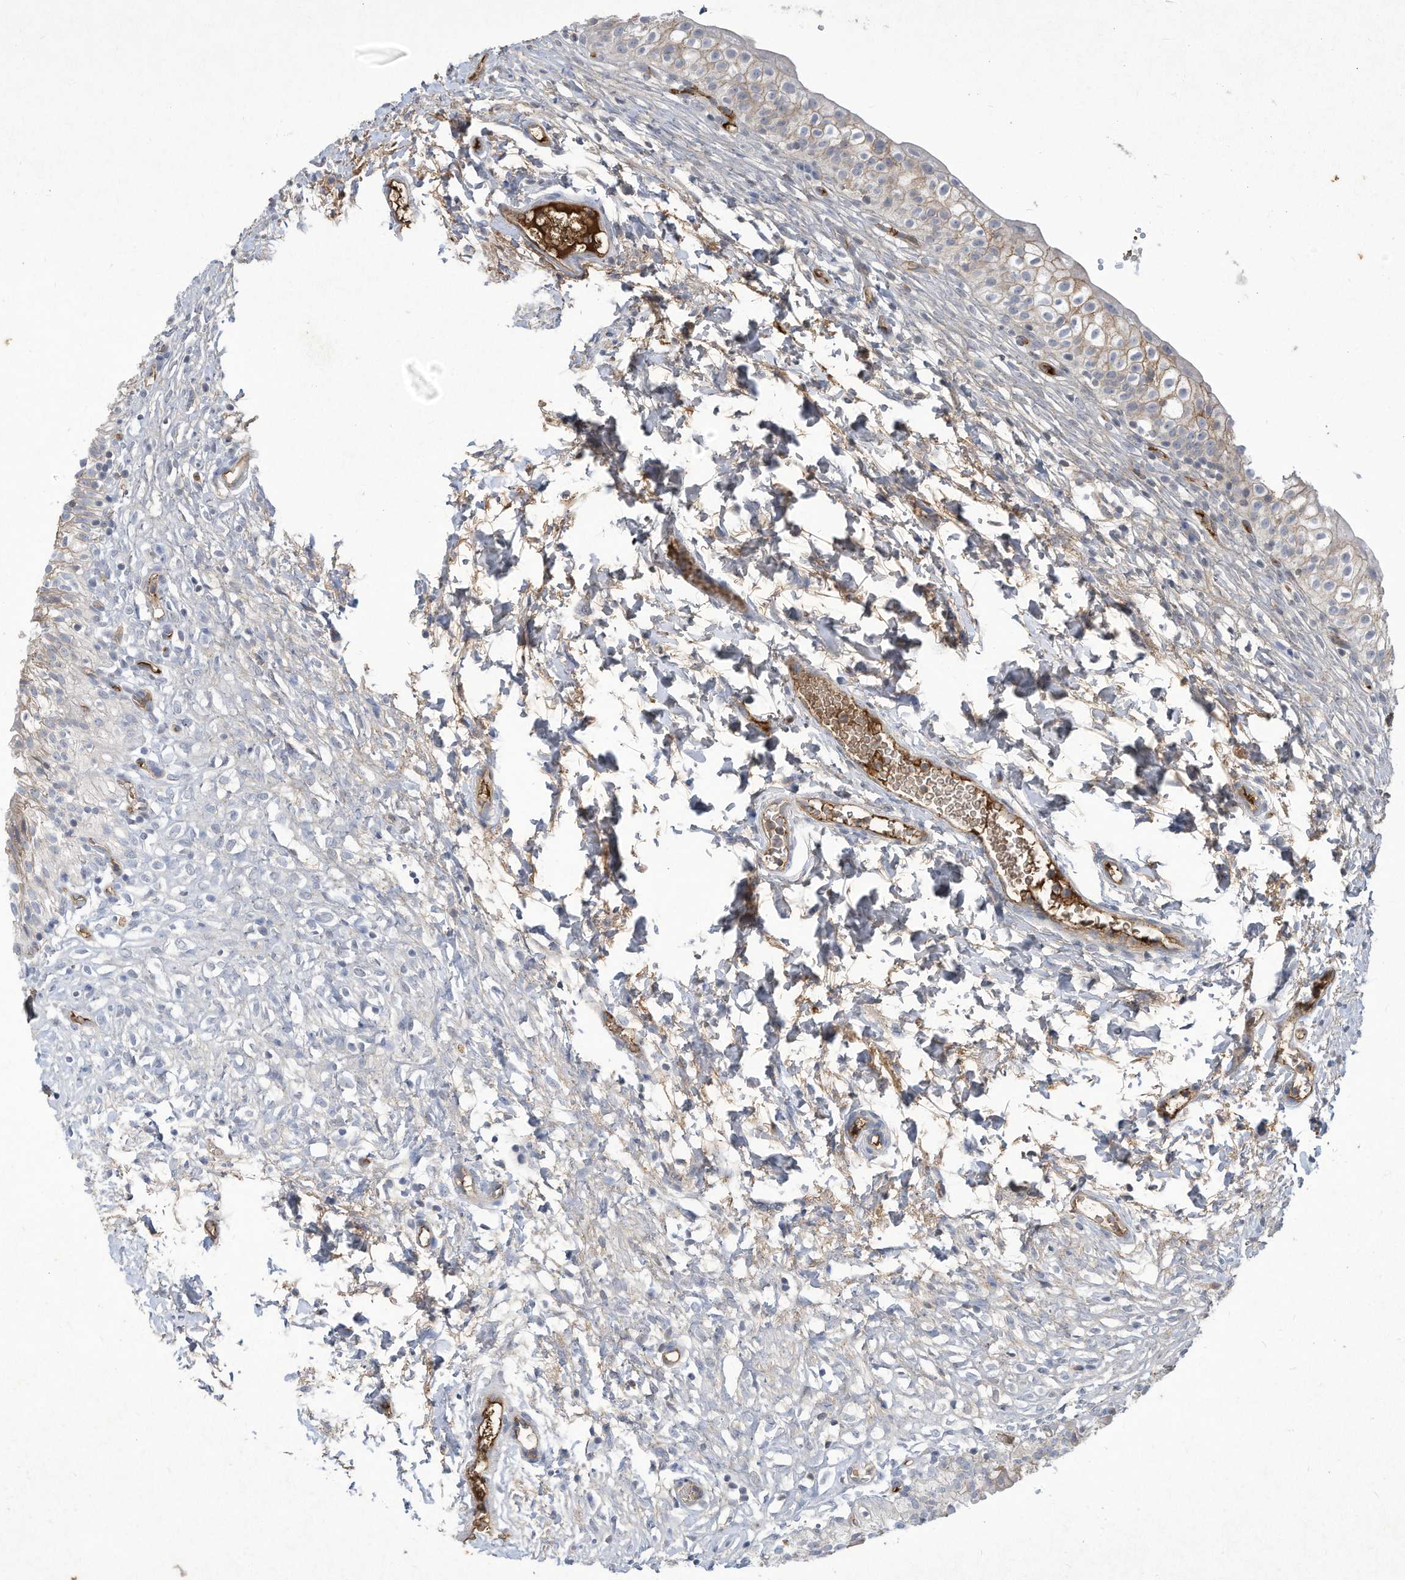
{"staining": {"intensity": "moderate", "quantity": "25%-75%", "location": "cytoplasmic/membranous"}, "tissue": "urinary bladder", "cell_type": "Urothelial cells", "image_type": "normal", "snomed": [{"axis": "morphology", "description": "Normal tissue, NOS"}, {"axis": "topography", "description": "Urinary bladder"}], "caption": "Benign urinary bladder shows moderate cytoplasmic/membranous expression in about 25%-75% of urothelial cells, visualized by immunohistochemistry.", "gene": "HAS3", "patient": {"sex": "male", "age": 55}}